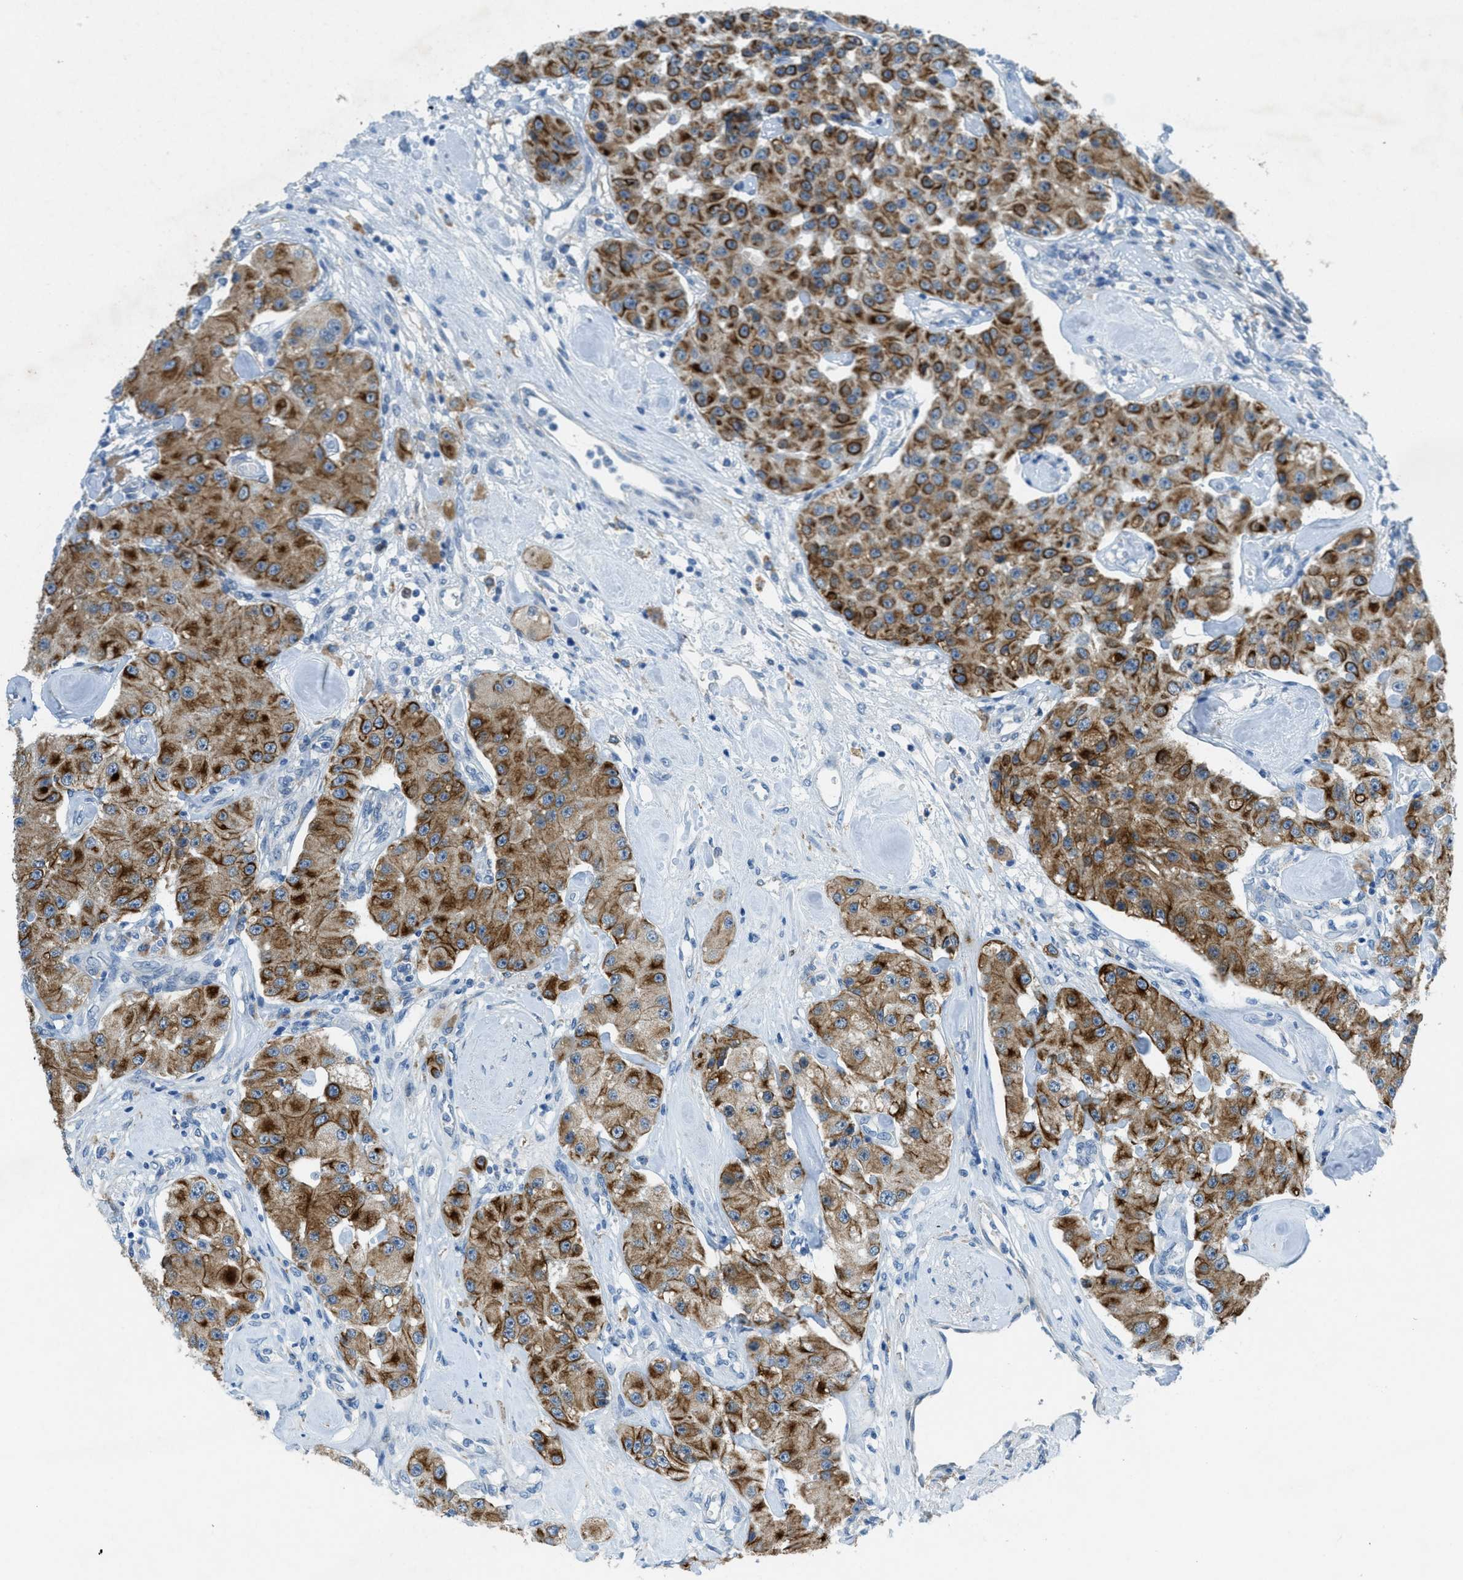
{"staining": {"intensity": "strong", "quantity": ">75%", "location": "cytoplasmic/membranous"}, "tissue": "carcinoid", "cell_type": "Tumor cells", "image_type": "cancer", "snomed": [{"axis": "morphology", "description": "Carcinoid, malignant, NOS"}, {"axis": "topography", "description": "Pancreas"}], "caption": "Carcinoid was stained to show a protein in brown. There is high levels of strong cytoplasmic/membranous staining in about >75% of tumor cells.", "gene": "KLHL8", "patient": {"sex": "male", "age": 41}}